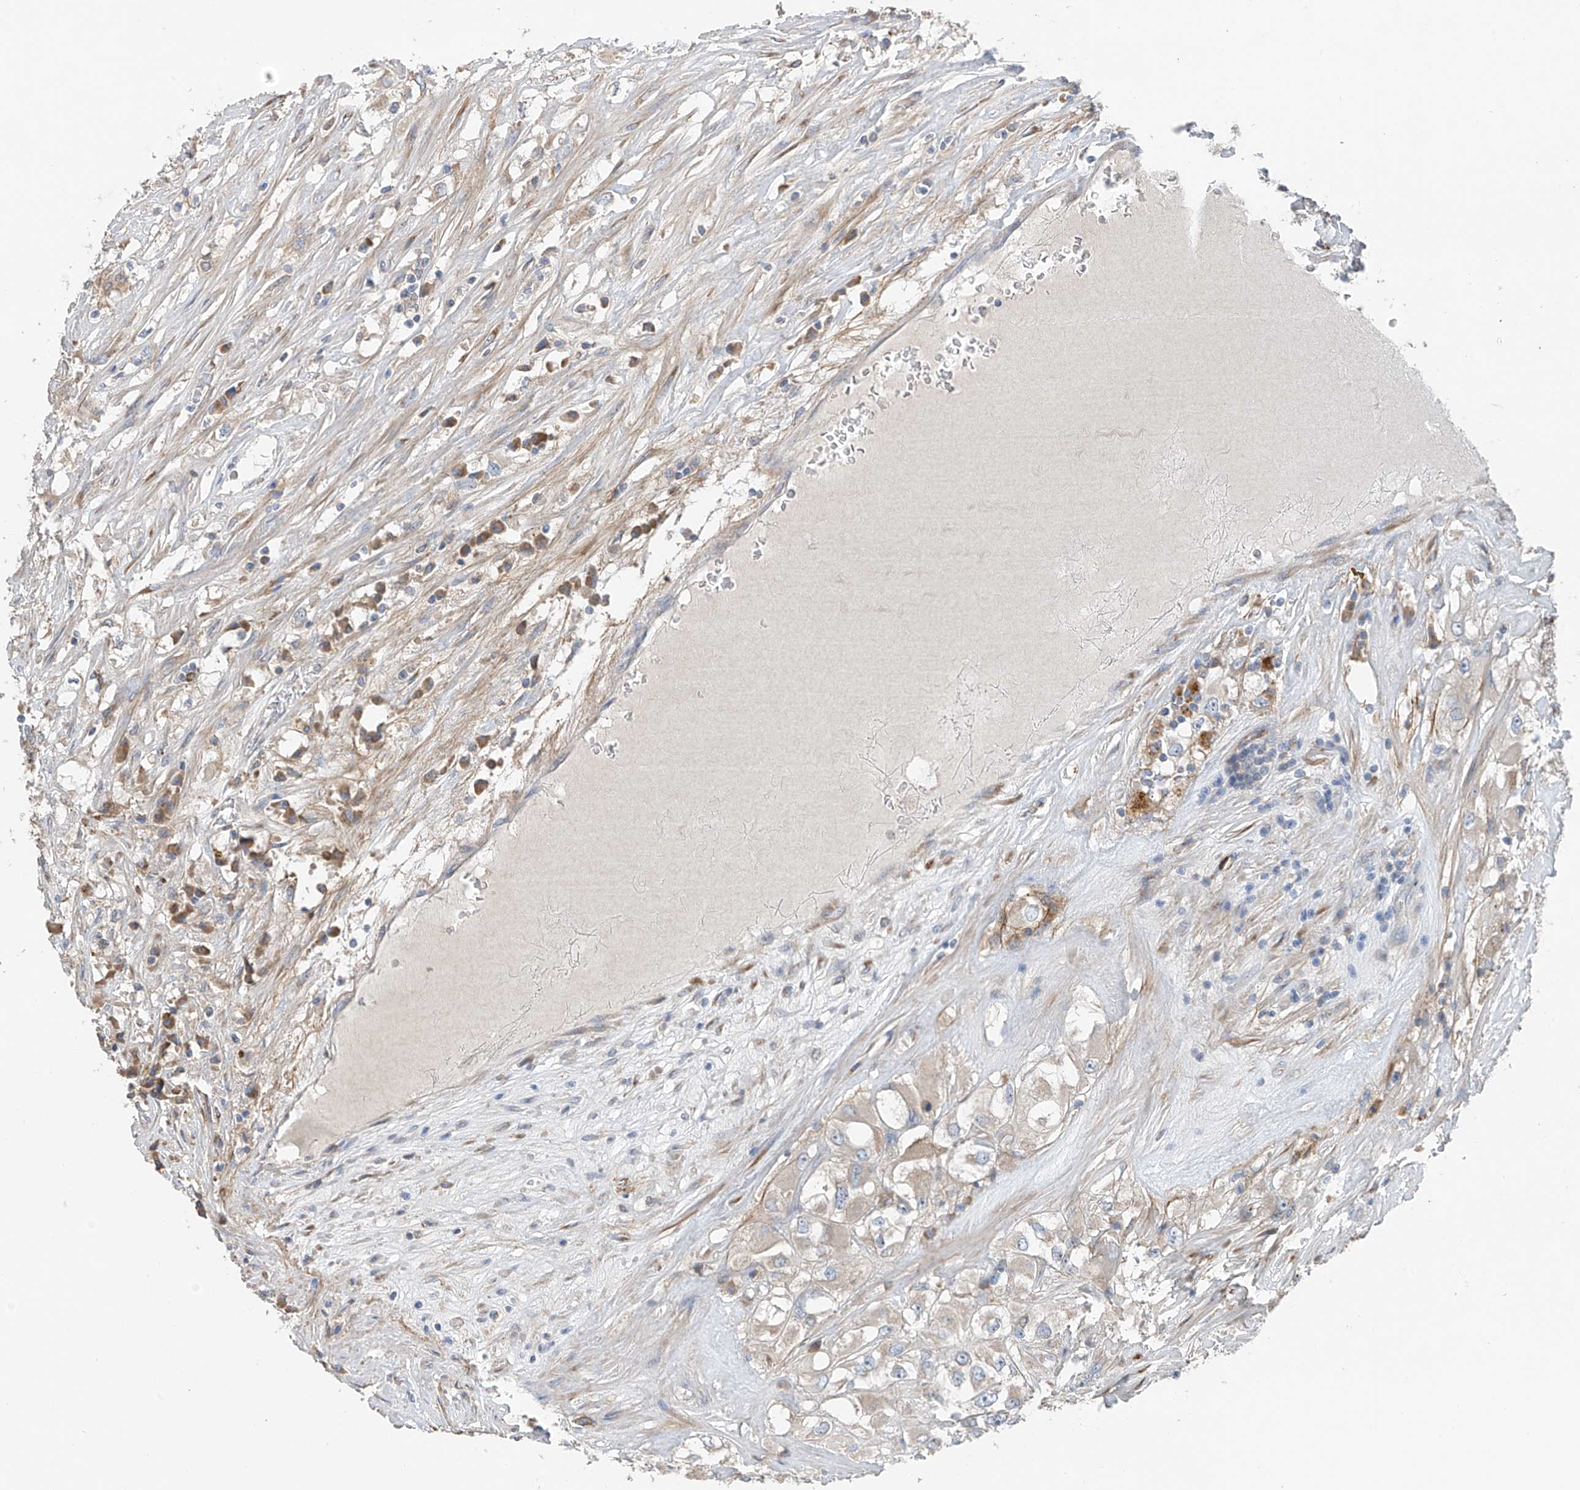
{"staining": {"intensity": "negative", "quantity": "none", "location": "none"}, "tissue": "renal cancer", "cell_type": "Tumor cells", "image_type": "cancer", "snomed": [{"axis": "morphology", "description": "Adenocarcinoma, NOS"}, {"axis": "topography", "description": "Kidney"}], "caption": "Immunohistochemical staining of renal cancer (adenocarcinoma) shows no significant expression in tumor cells. (Immunohistochemistry (ihc), brightfield microscopy, high magnification).", "gene": "GALNTL6", "patient": {"sex": "female", "age": 52}}